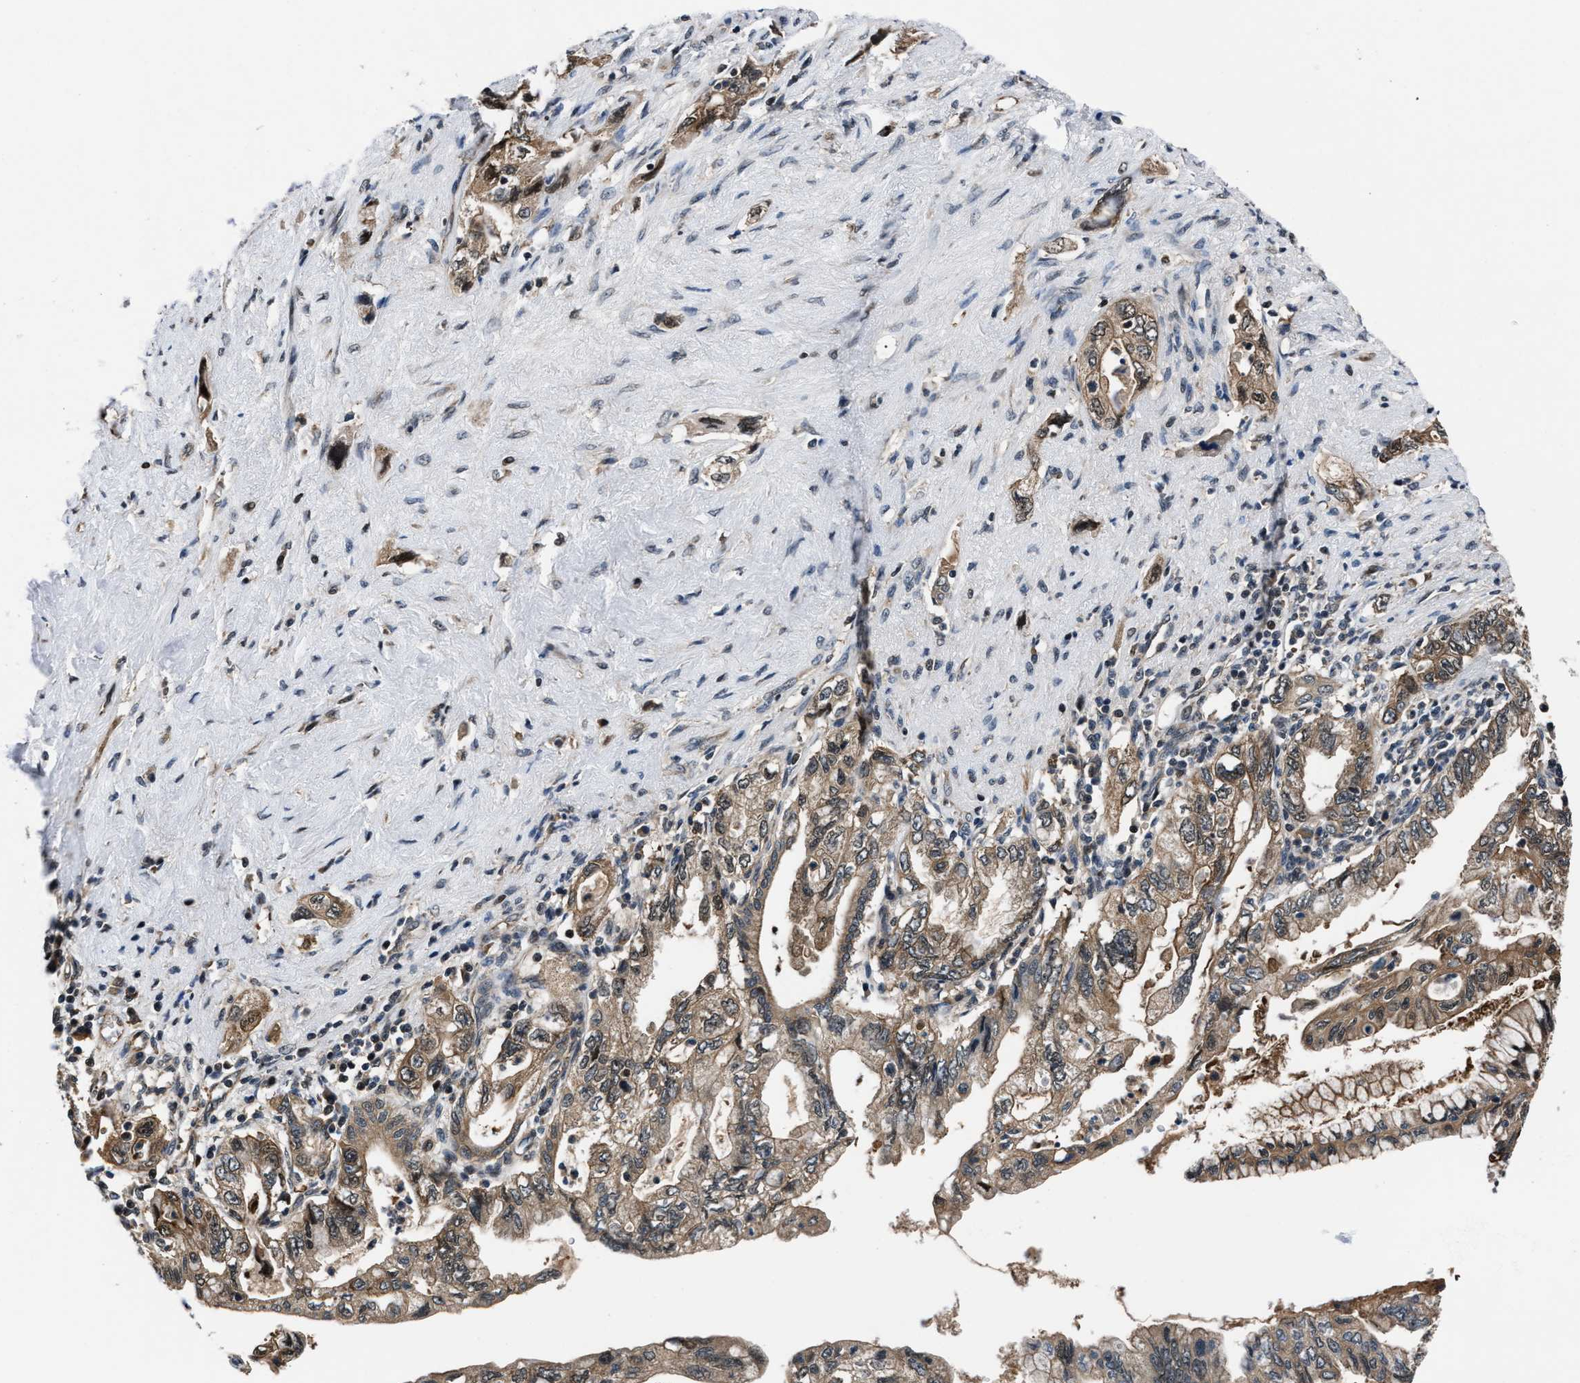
{"staining": {"intensity": "weak", "quantity": ">75%", "location": "cytoplasmic/membranous"}, "tissue": "pancreatic cancer", "cell_type": "Tumor cells", "image_type": "cancer", "snomed": [{"axis": "morphology", "description": "Adenocarcinoma, NOS"}, {"axis": "topography", "description": "Pancreas"}], "caption": "High-power microscopy captured an immunohistochemistry (IHC) histopathology image of pancreatic cancer, revealing weak cytoplasmic/membranous staining in about >75% of tumor cells.", "gene": "RBM33", "patient": {"sex": "female", "age": 73}}